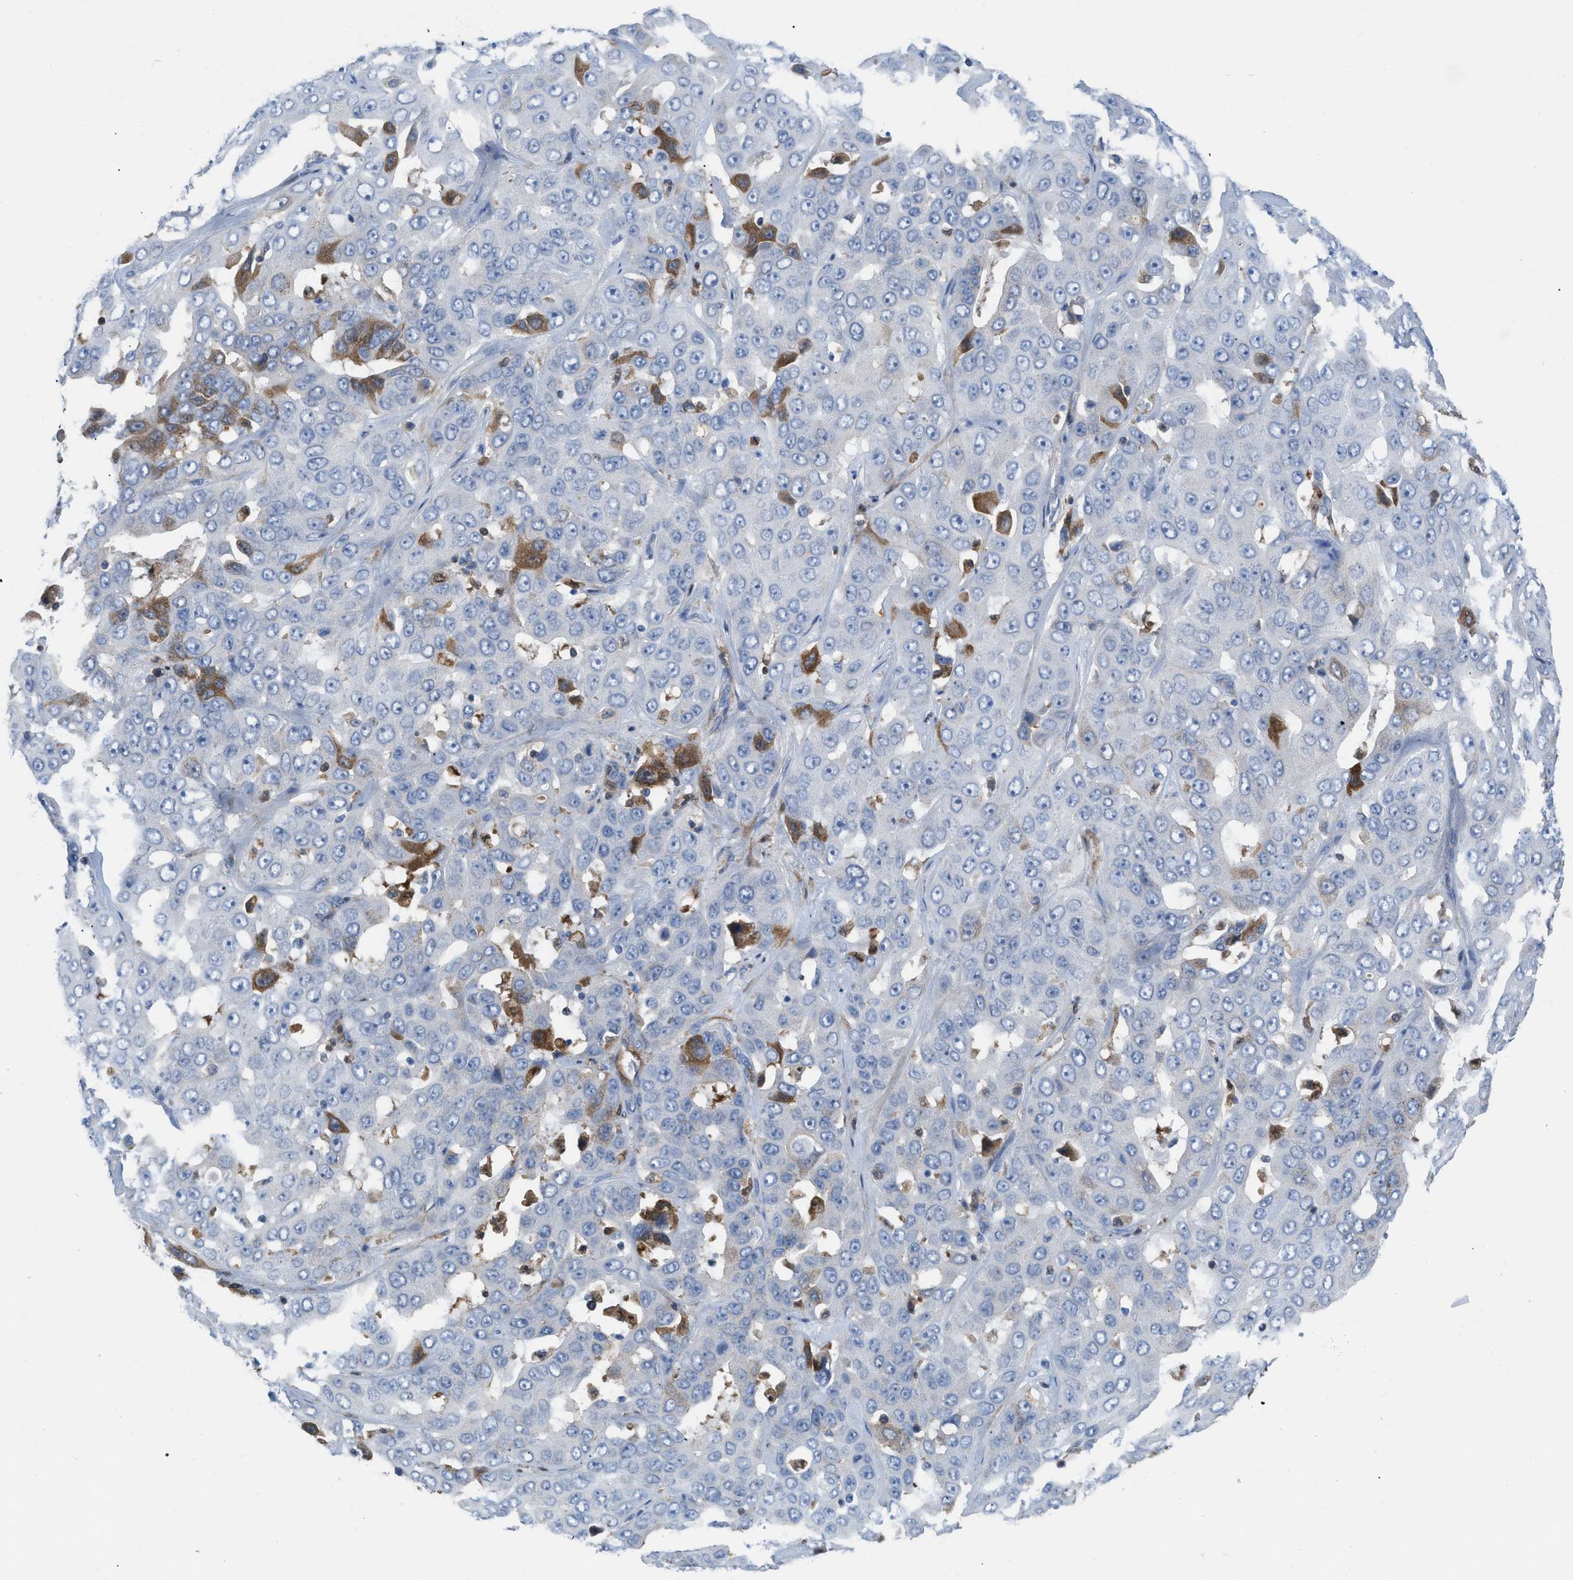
{"staining": {"intensity": "moderate", "quantity": "<25%", "location": "cytoplasmic/membranous"}, "tissue": "liver cancer", "cell_type": "Tumor cells", "image_type": "cancer", "snomed": [{"axis": "morphology", "description": "Cholangiocarcinoma"}, {"axis": "topography", "description": "Liver"}], "caption": "Liver cancer (cholangiocarcinoma) stained with a protein marker reveals moderate staining in tumor cells.", "gene": "HPX", "patient": {"sex": "female", "age": 52}}